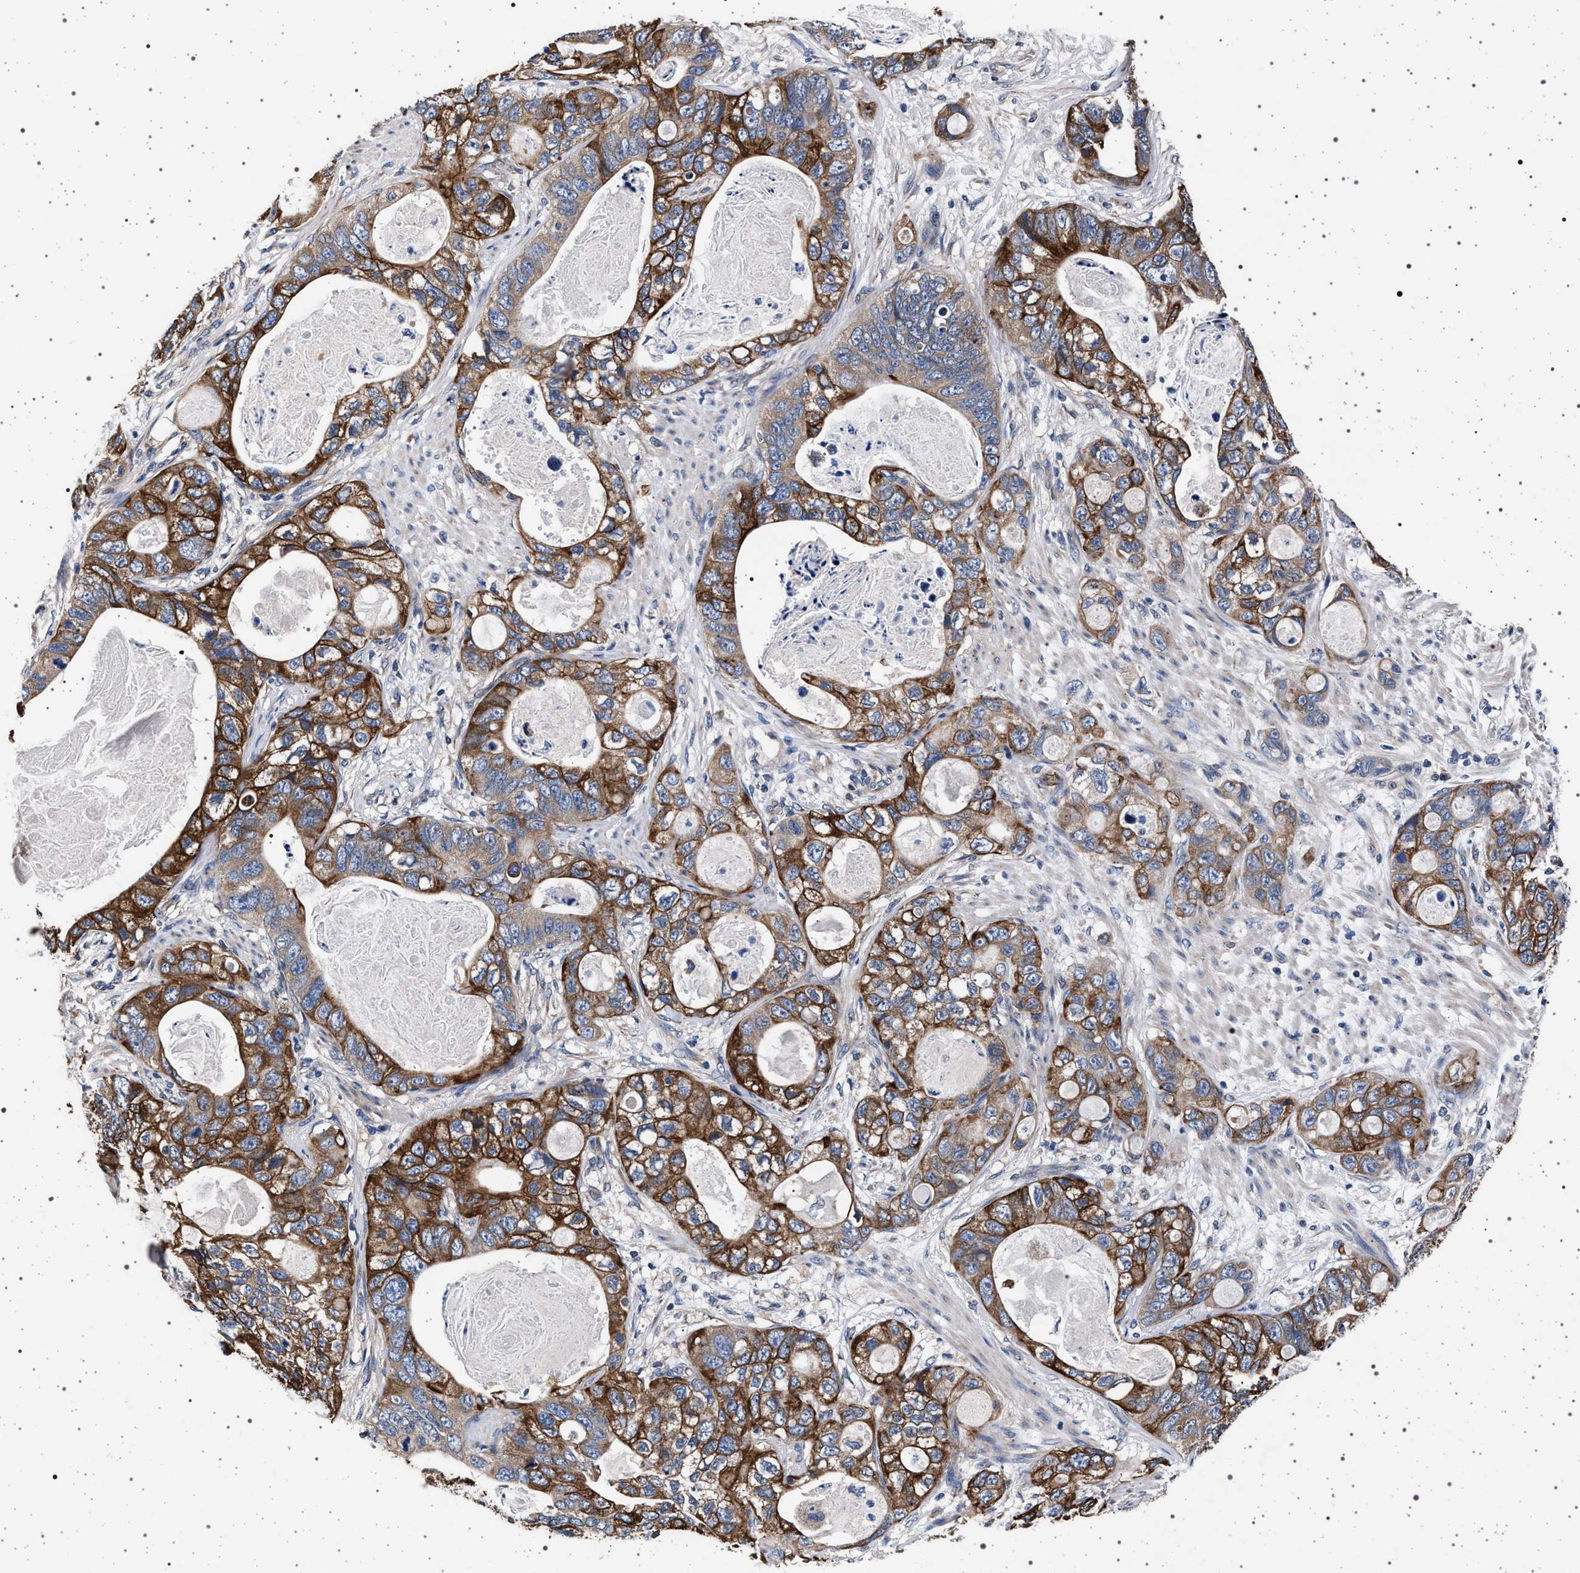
{"staining": {"intensity": "strong", "quantity": "25%-75%", "location": "cytoplasmic/membranous"}, "tissue": "stomach cancer", "cell_type": "Tumor cells", "image_type": "cancer", "snomed": [{"axis": "morphology", "description": "Normal tissue, NOS"}, {"axis": "morphology", "description": "Adenocarcinoma, NOS"}, {"axis": "topography", "description": "Stomach"}], "caption": "Brown immunohistochemical staining in human adenocarcinoma (stomach) exhibits strong cytoplasmic/membranous staining in approximately 25%-75% of tumor cells.", "gene": "MAP3K2", "patient": {"sex": "female", "age": 89}}